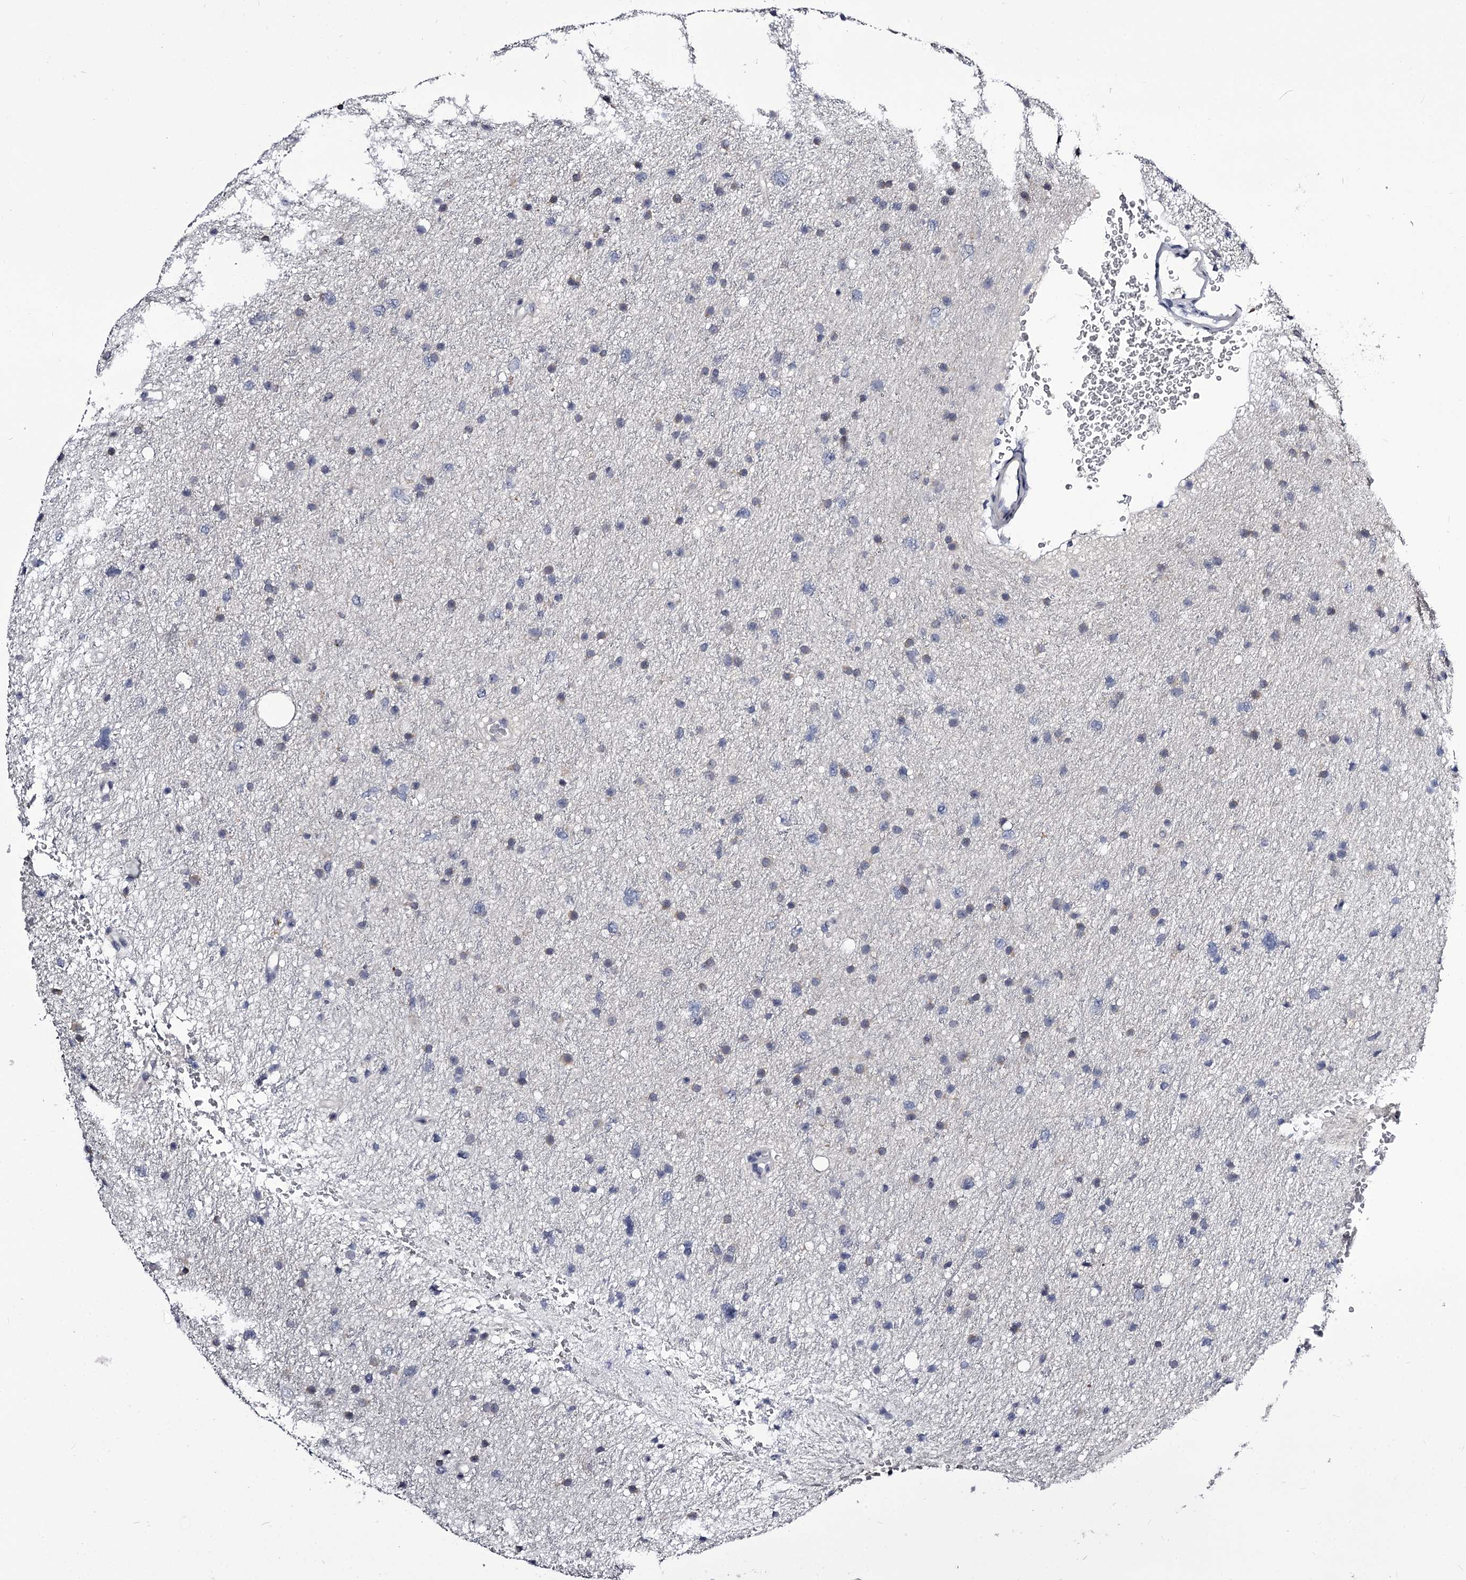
{"staining": {"intensity": "negative", "quantity": "none", "location": "none"}, "tissue": "glioma", "cell_type": "Tumor cells", "image_type": "cancer", "snomed": [{"axis": "morphology", "description": "Glioma, malignant, Low grade"}, {"axis": "topography", "description": "Cerebral cortex"}], "caption": "There is no significant expression in tumor cells of low-grade glioma (malignant).", "gene": "GSTO1", "patient": {"sex": "female", "age": 39}}